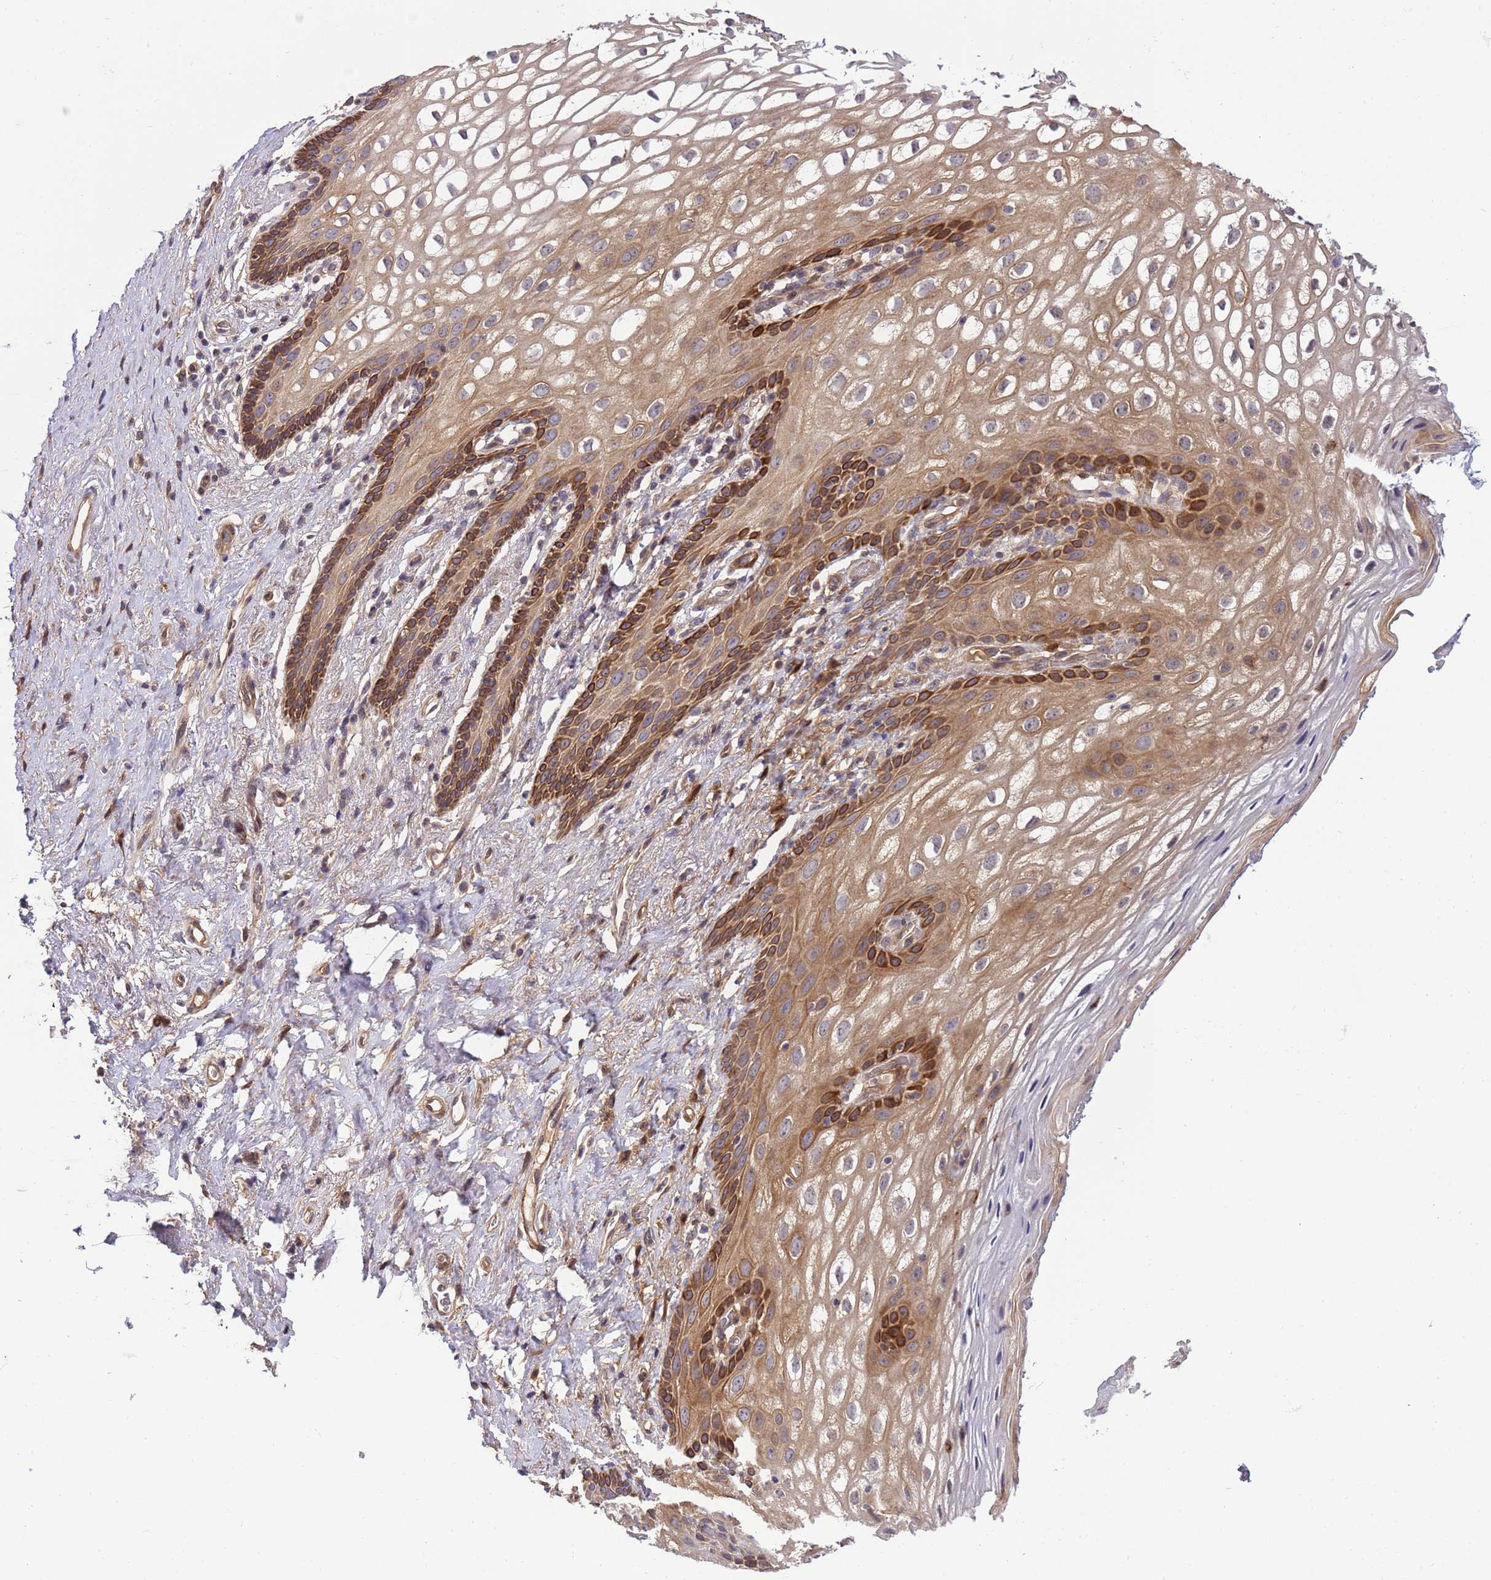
{"staining": {"intensity": "strong", "quantity": "<25%", "location": "cytoplasmic/membranous"}, "tissue": "vagina", "cell_type": "Squamous epithelial cells", "image_type": "normal", "snomed": [{"axis": "morphology", "description": "Normal tissue, NOS"}, {"axis": "topography", "description": "Vagina"}, {"axis": "topography", "description": "Peripheral nerve tissue"}], "caption": "Protein expression analysis of unremarkable human vagina reveals strong cytoplasmic/membranous positivity in about <25% of squamous epithelial cells. Immunohistochemistry stains the protein of interest in brown and the nuclei are stained blue.", "gene": "SMCO3", "patient": {"sex": "female", "age": 71}}